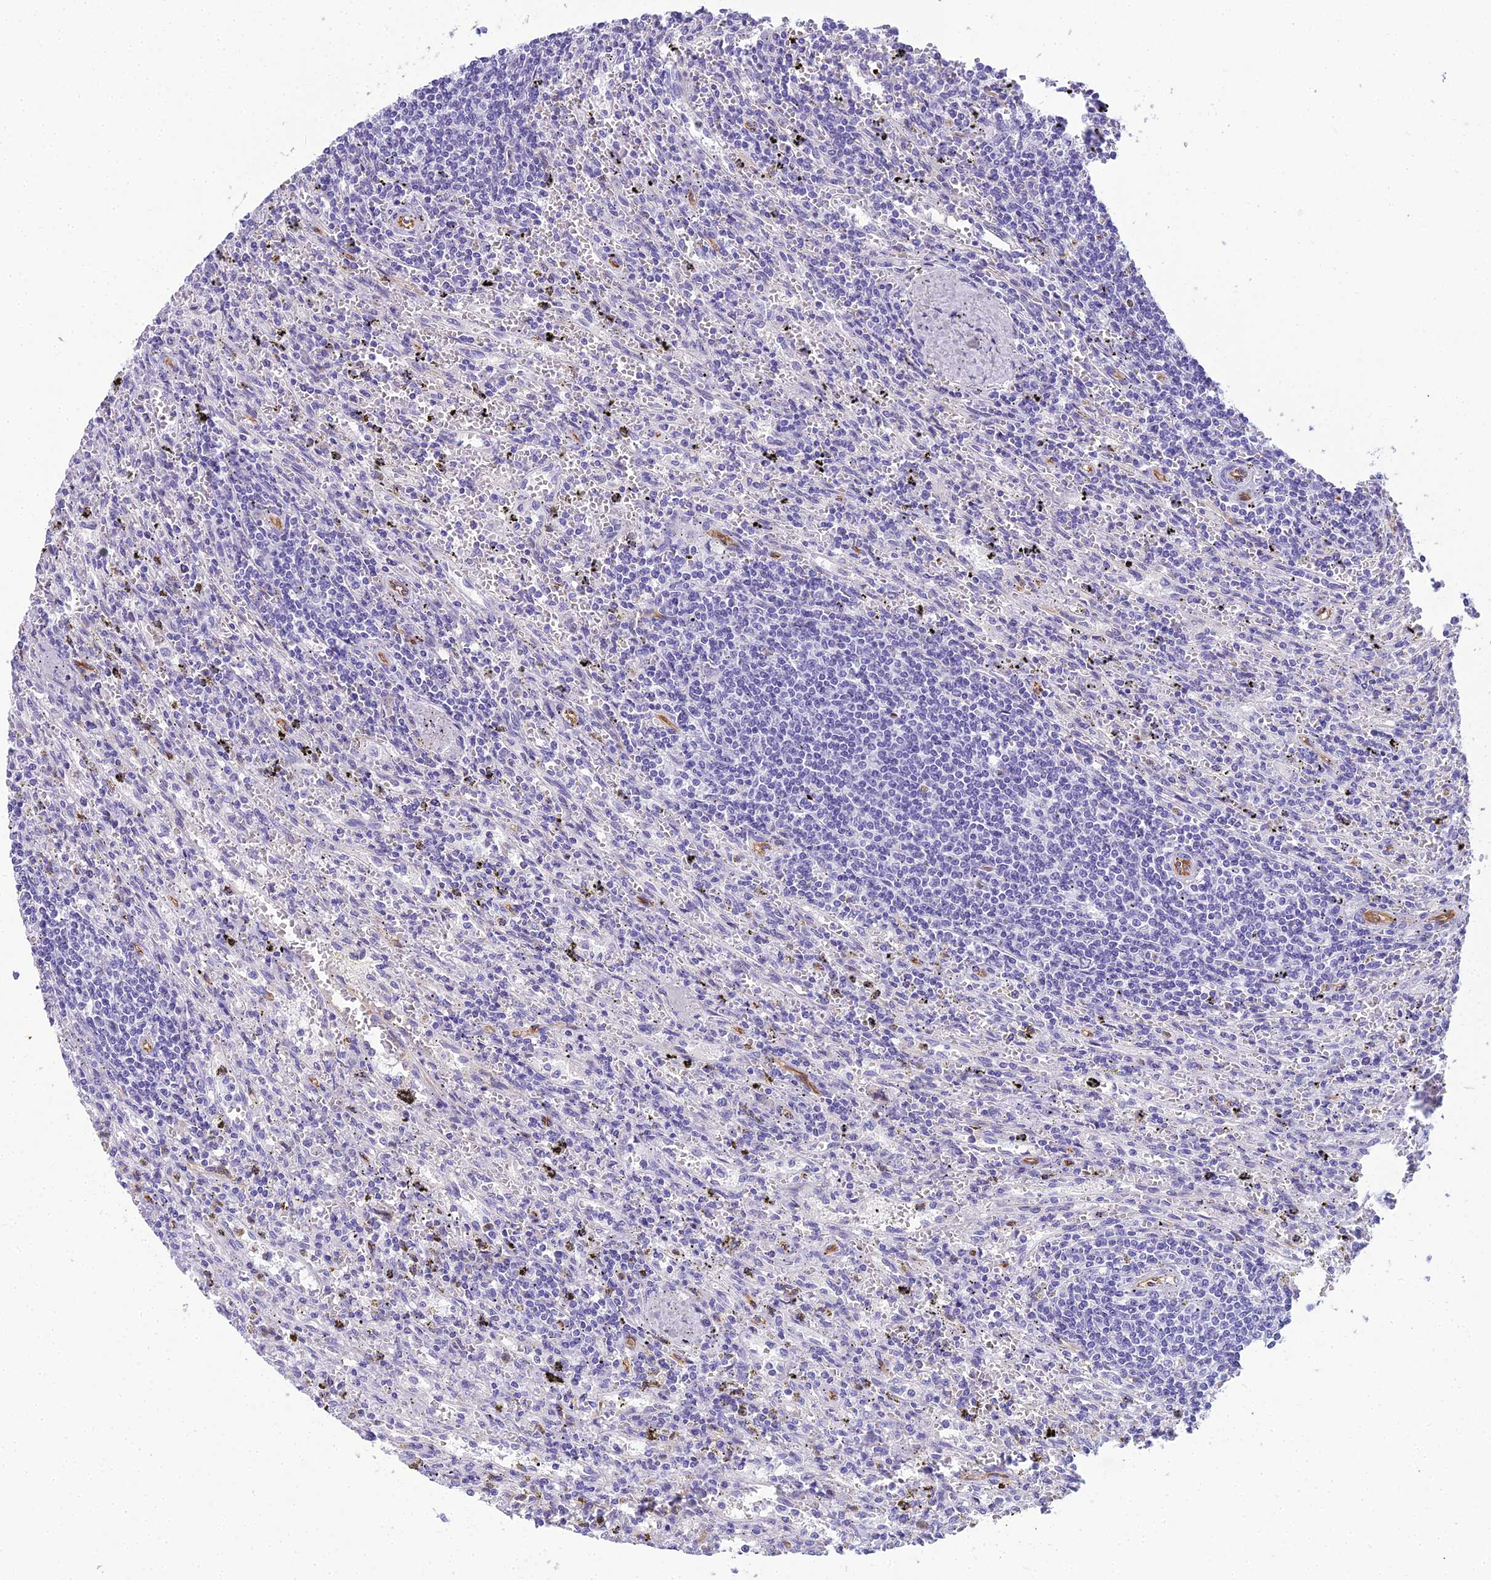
{"staining": {"intensity": "negative", "quantity": "none", "location": "none"}, "tissue": "lymphoma", "cell_type": "Tumor cells", "image_type": "cancer", "snomed": [{"axis": "morphology", "description": "Malignant lymphoma, non-Hodgkin's type, Low grade"}, {"axis": "topography", "description": "Spleen"}], "caption": "The histopathology image demonstrates no staining of tumor cells in lymphoma. (DAB (3,3'-diaminobenzidine) immunohistochemistry, high magnification).", "gene": "NINJ1", "patient": {"sex": "male", "age": 76}}